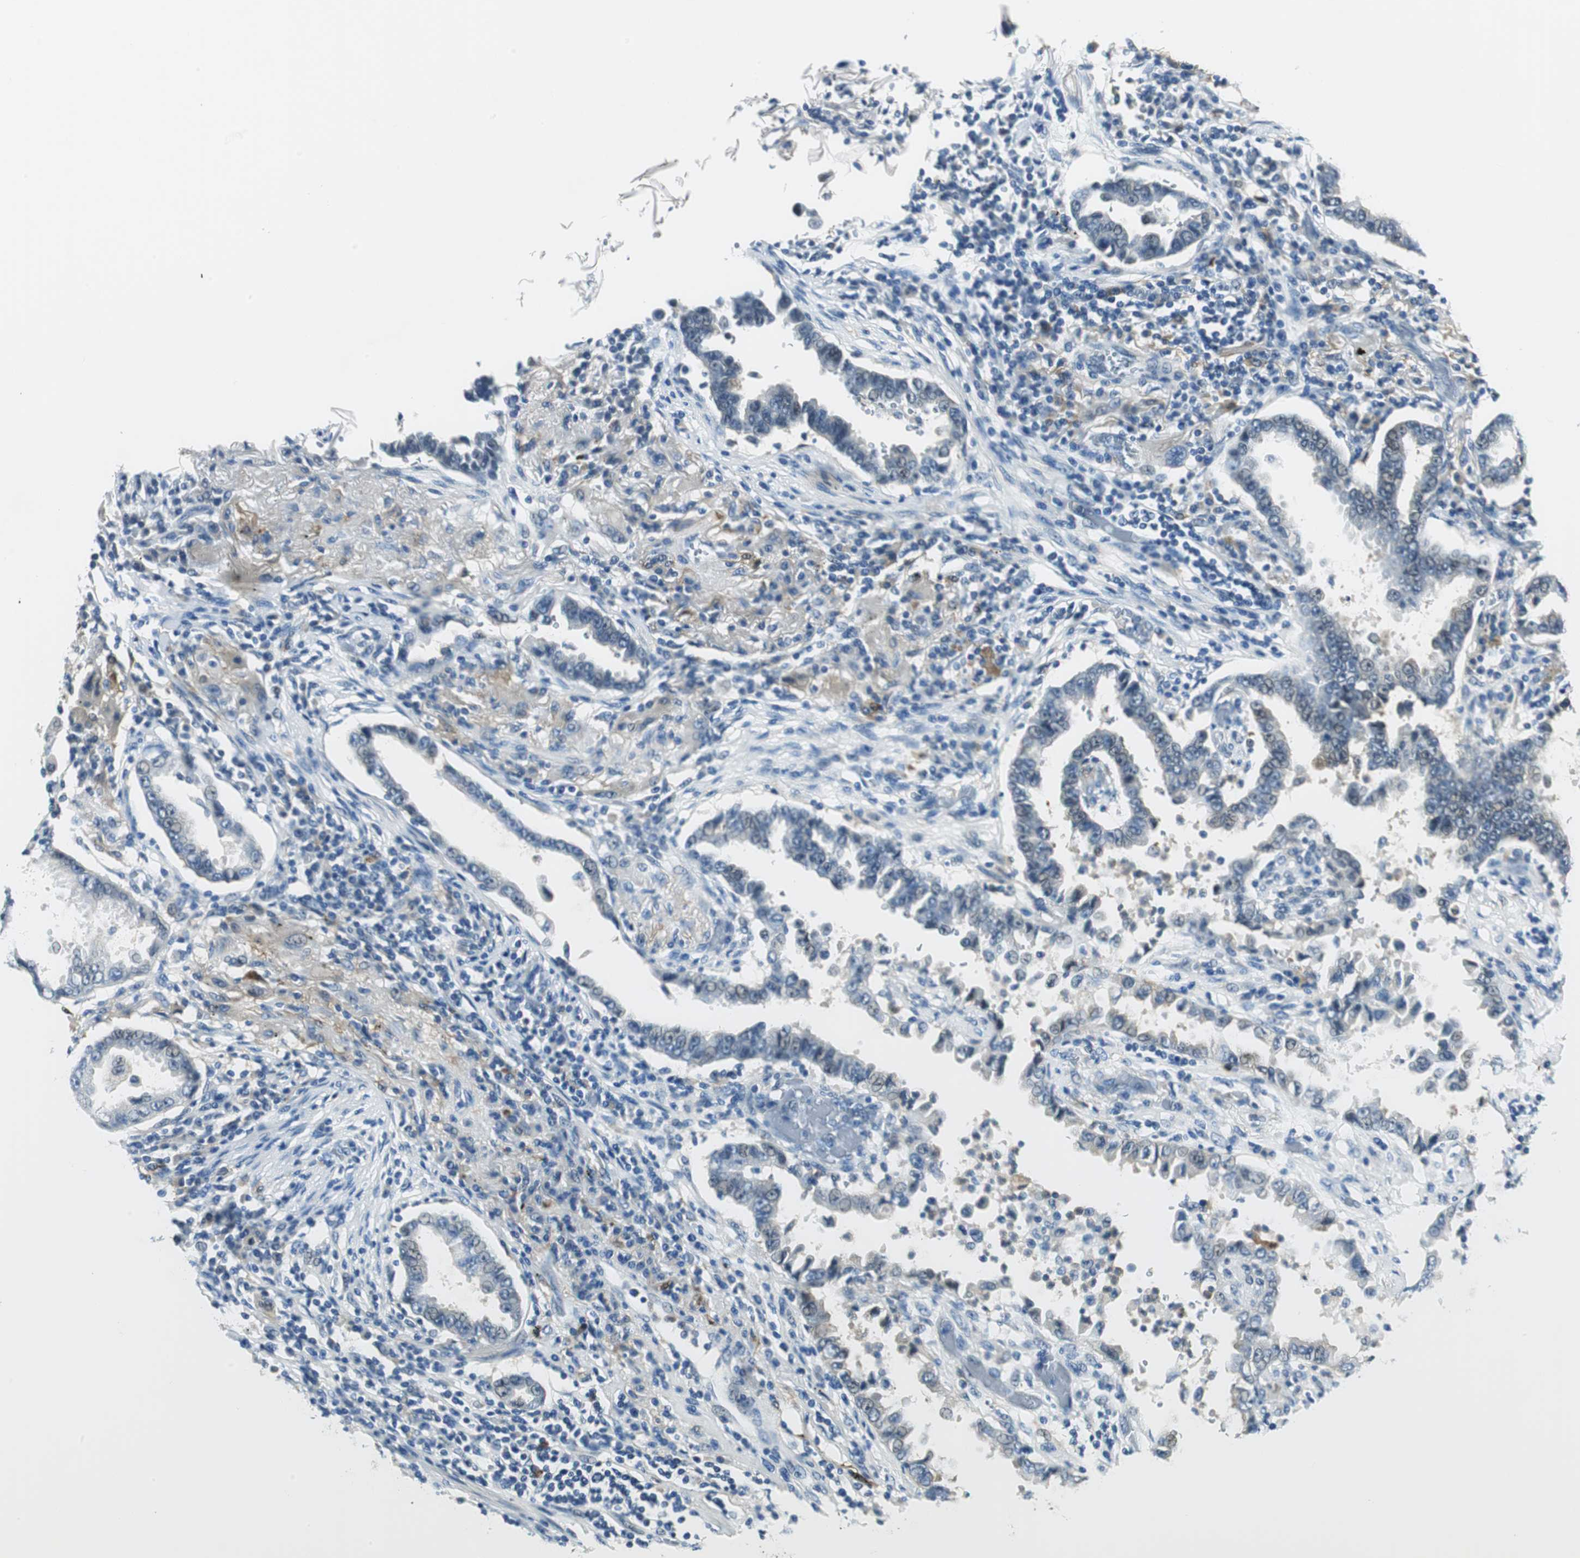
{"staining": {"intensity": "negative", "quantity": "none", "location": "none"}, "tissue": "lung cancer", "cell_type": "Tumor cells", "image_type": "cancer", "snomed": [{"axis": "morphology", "description": "Normal tissue, NOS"}, {"axis": "morphology", "description": "Inflammation, NOS"}, {"axis": "morphology", "description": "Adenocarcinoma, NOS"}, {"axis": "topography", "description": "Lung"}], "caption": "There is no significant positivity in tumor cells of lung cancer.", "gene": "ME1", "patient": {"sex": "female", "age": 64}}